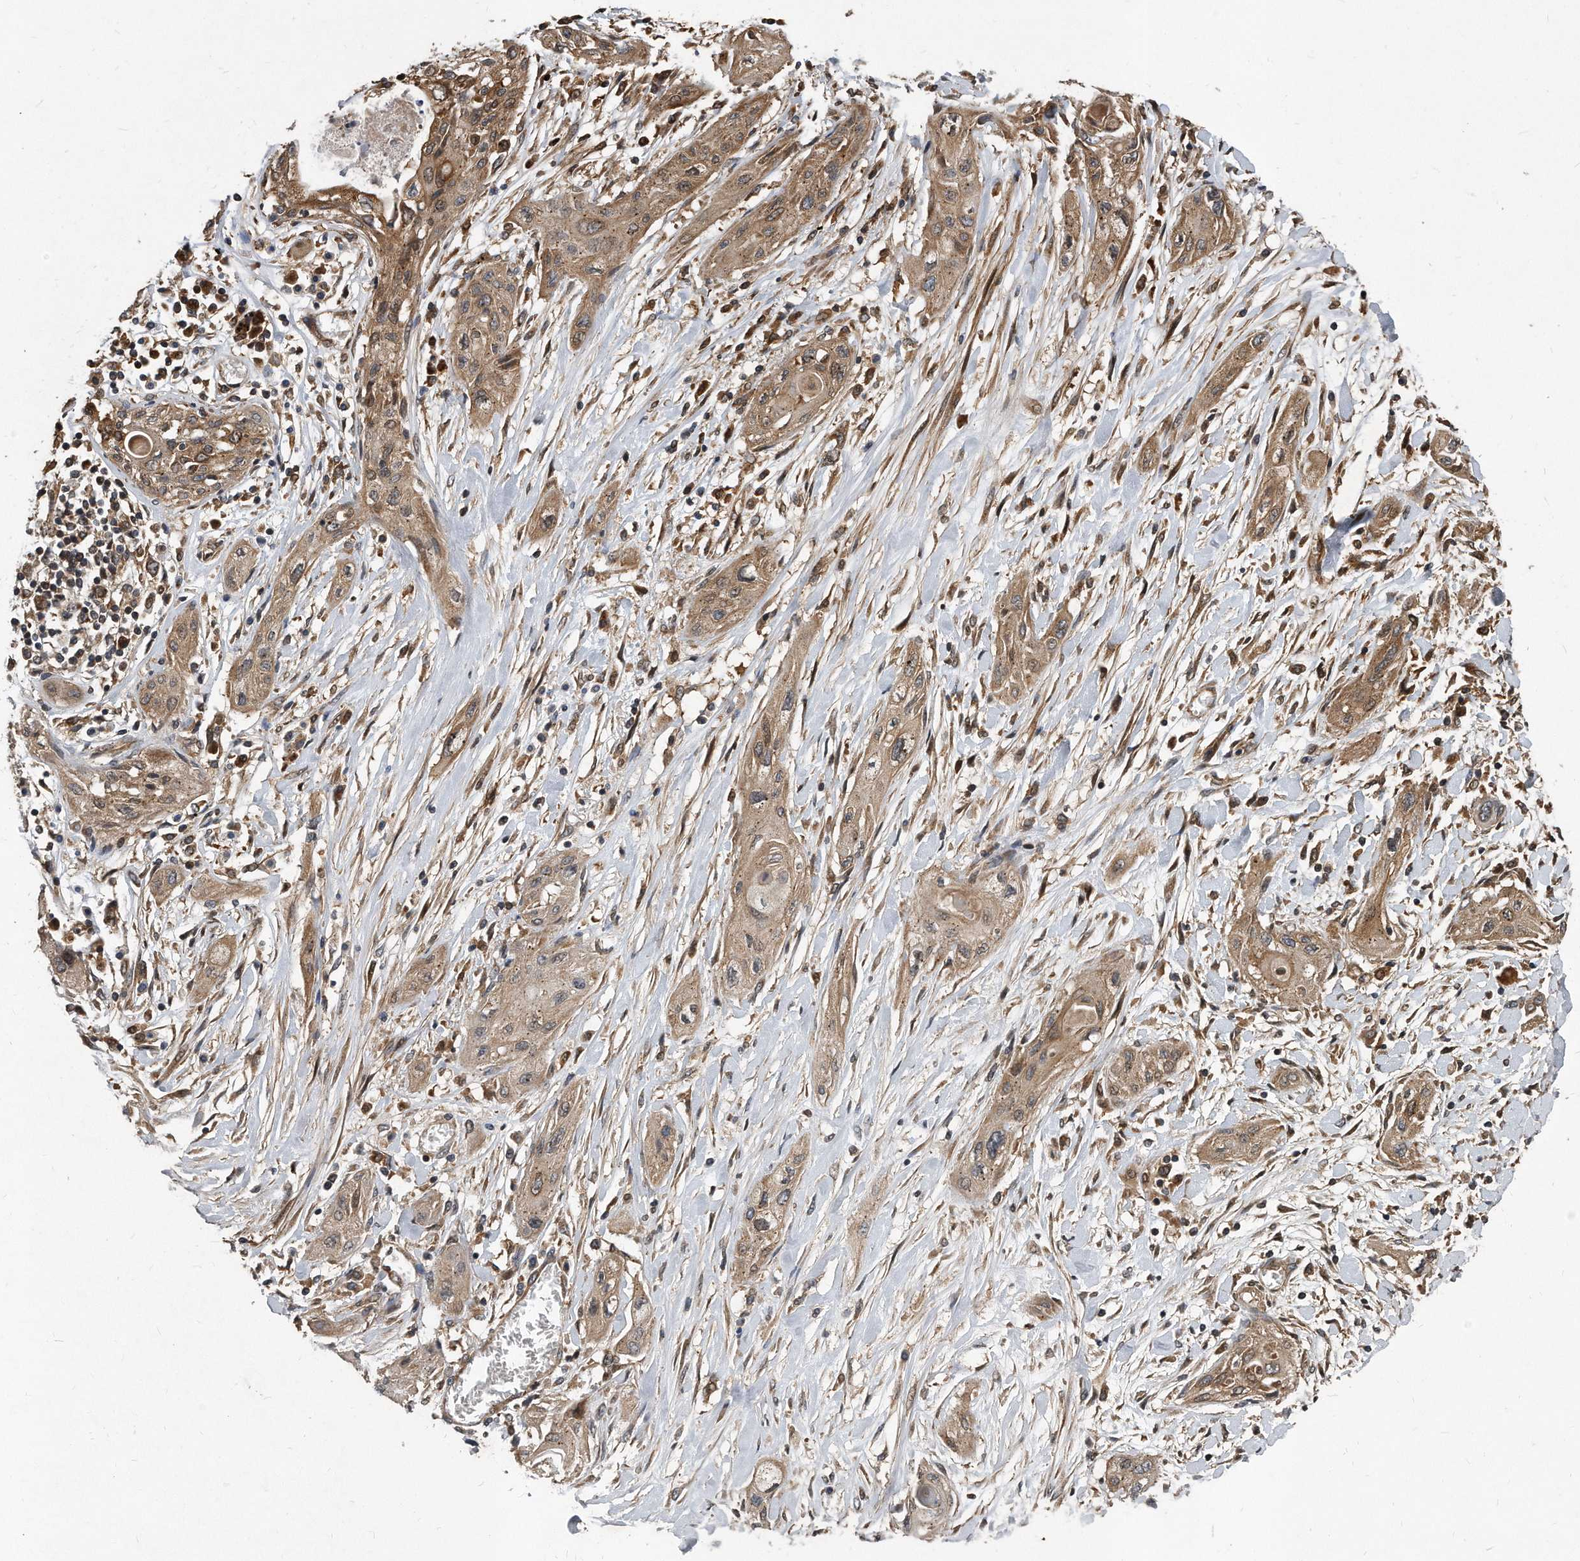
{"staining": {"intensity": "moderate", "quantity": ">75%", "location": "cytoplasmic/membranous"}, "tissue": "lung cancer", "cell_type": "Tumor cells", "image_type": "cancer", "snomed": [{"axis": "morphology", "description": "Squamous cell carcinoma, NOS"}, {"axis": "topography", "description": "Lung"}], "caption": "A micrograph of human lung squamous cell carcinoma stained for a protein exhibits moderate cytoplasmic/membranous brown staining in tumor cells.", "gene": "FAM136A", "patient": {"sex": "female", "age": 47}}